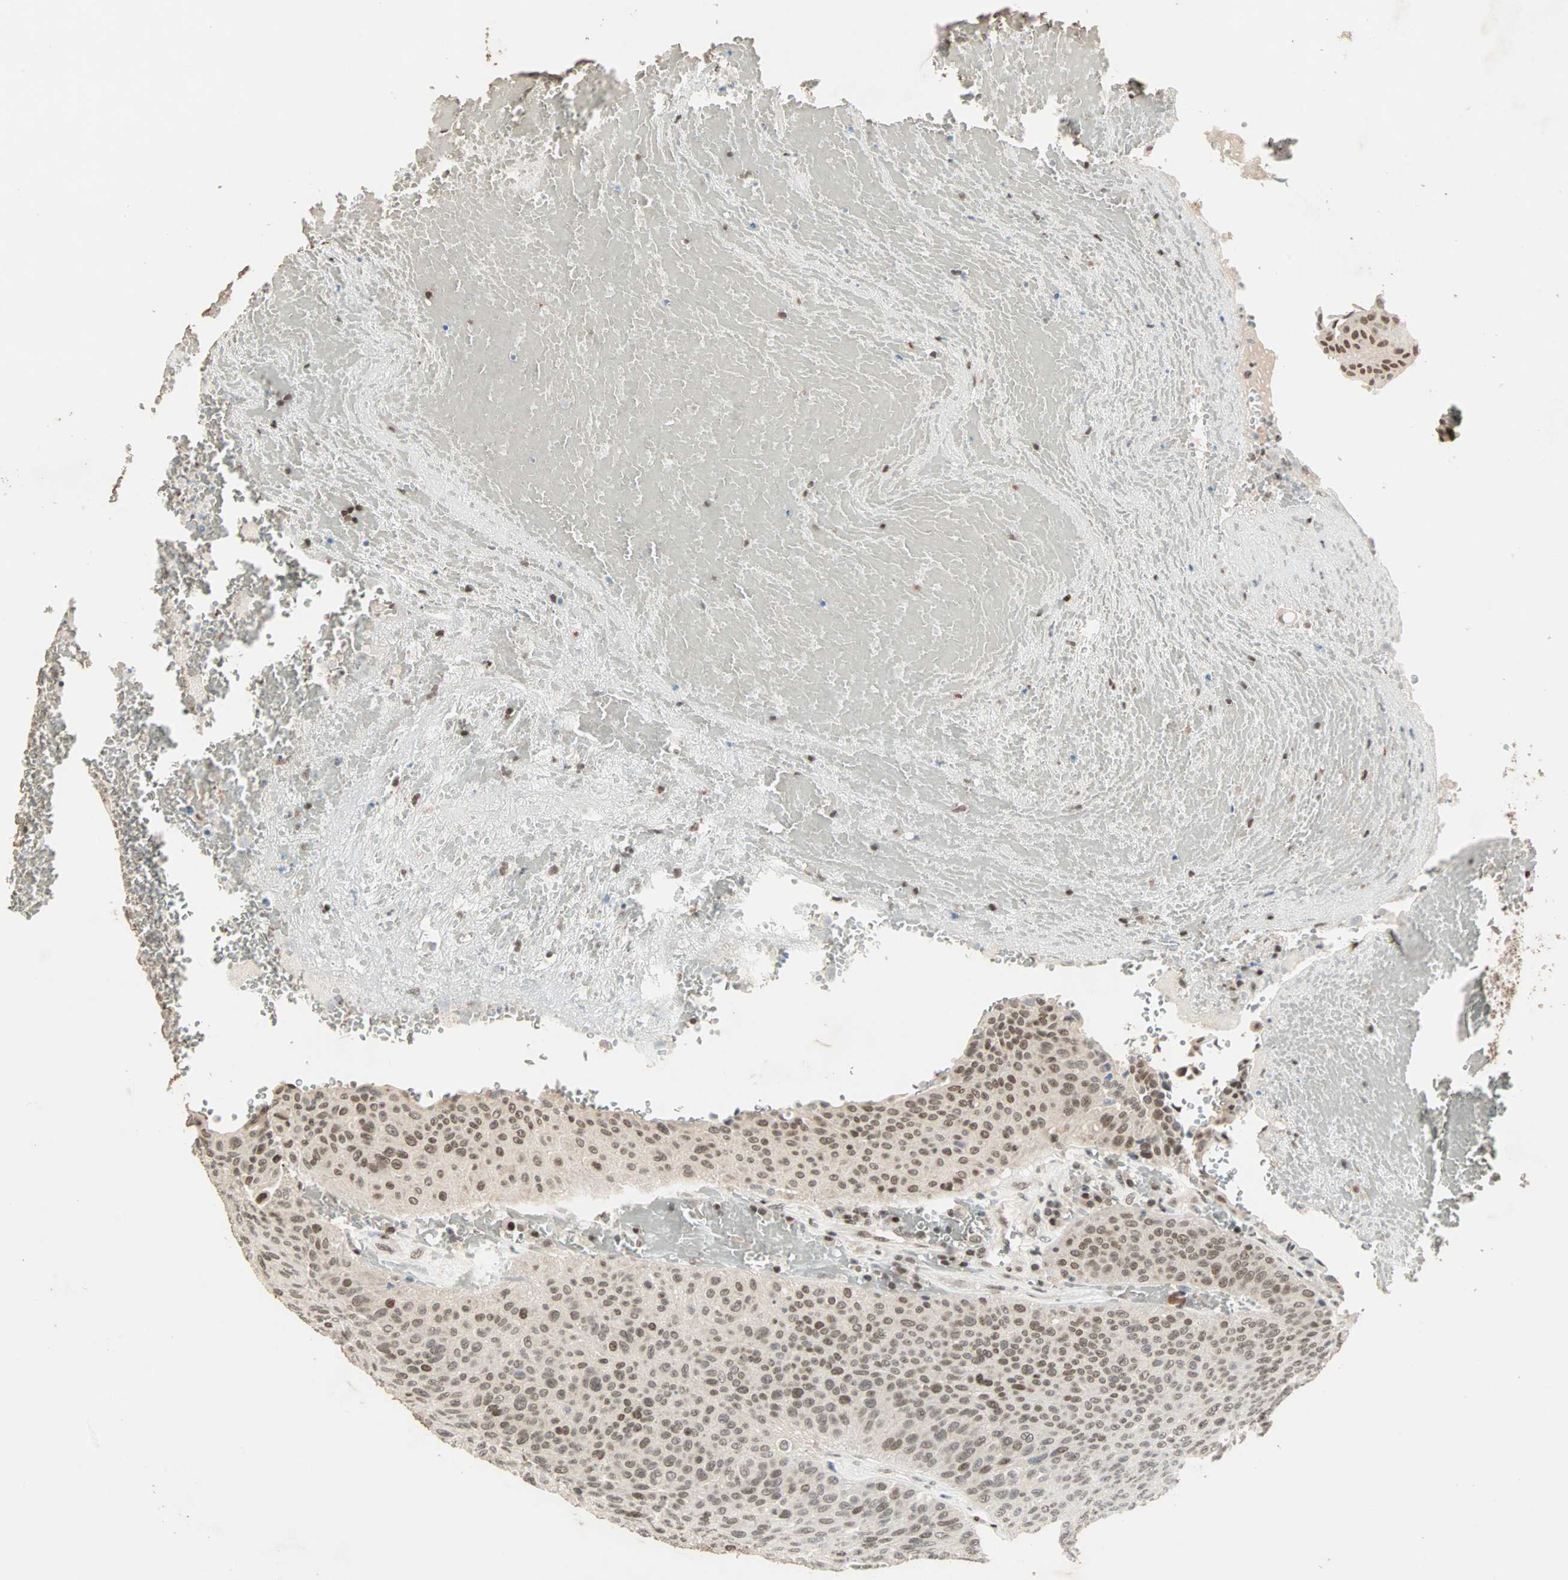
{"staining": {"intensity": "moderate", "quantity": ">75%", "location": "nuclear"}, "tissue": "urothelial cancer", "cell_type": "Tumor cells", "image_type": "cancer", "snomed": [{"axis": "morphology", "description": "Urothelial carcinoma, High grade"}, {"axis": "topography", "description": "Urinary bladder"}], "caption": "Protein staining exhibits moderate nuclear expression in about >75% of tumor cells in high-grade urothelial carcinoma.", "gene": "MDC1", "patient": {"sex": "male", "age": 66}}